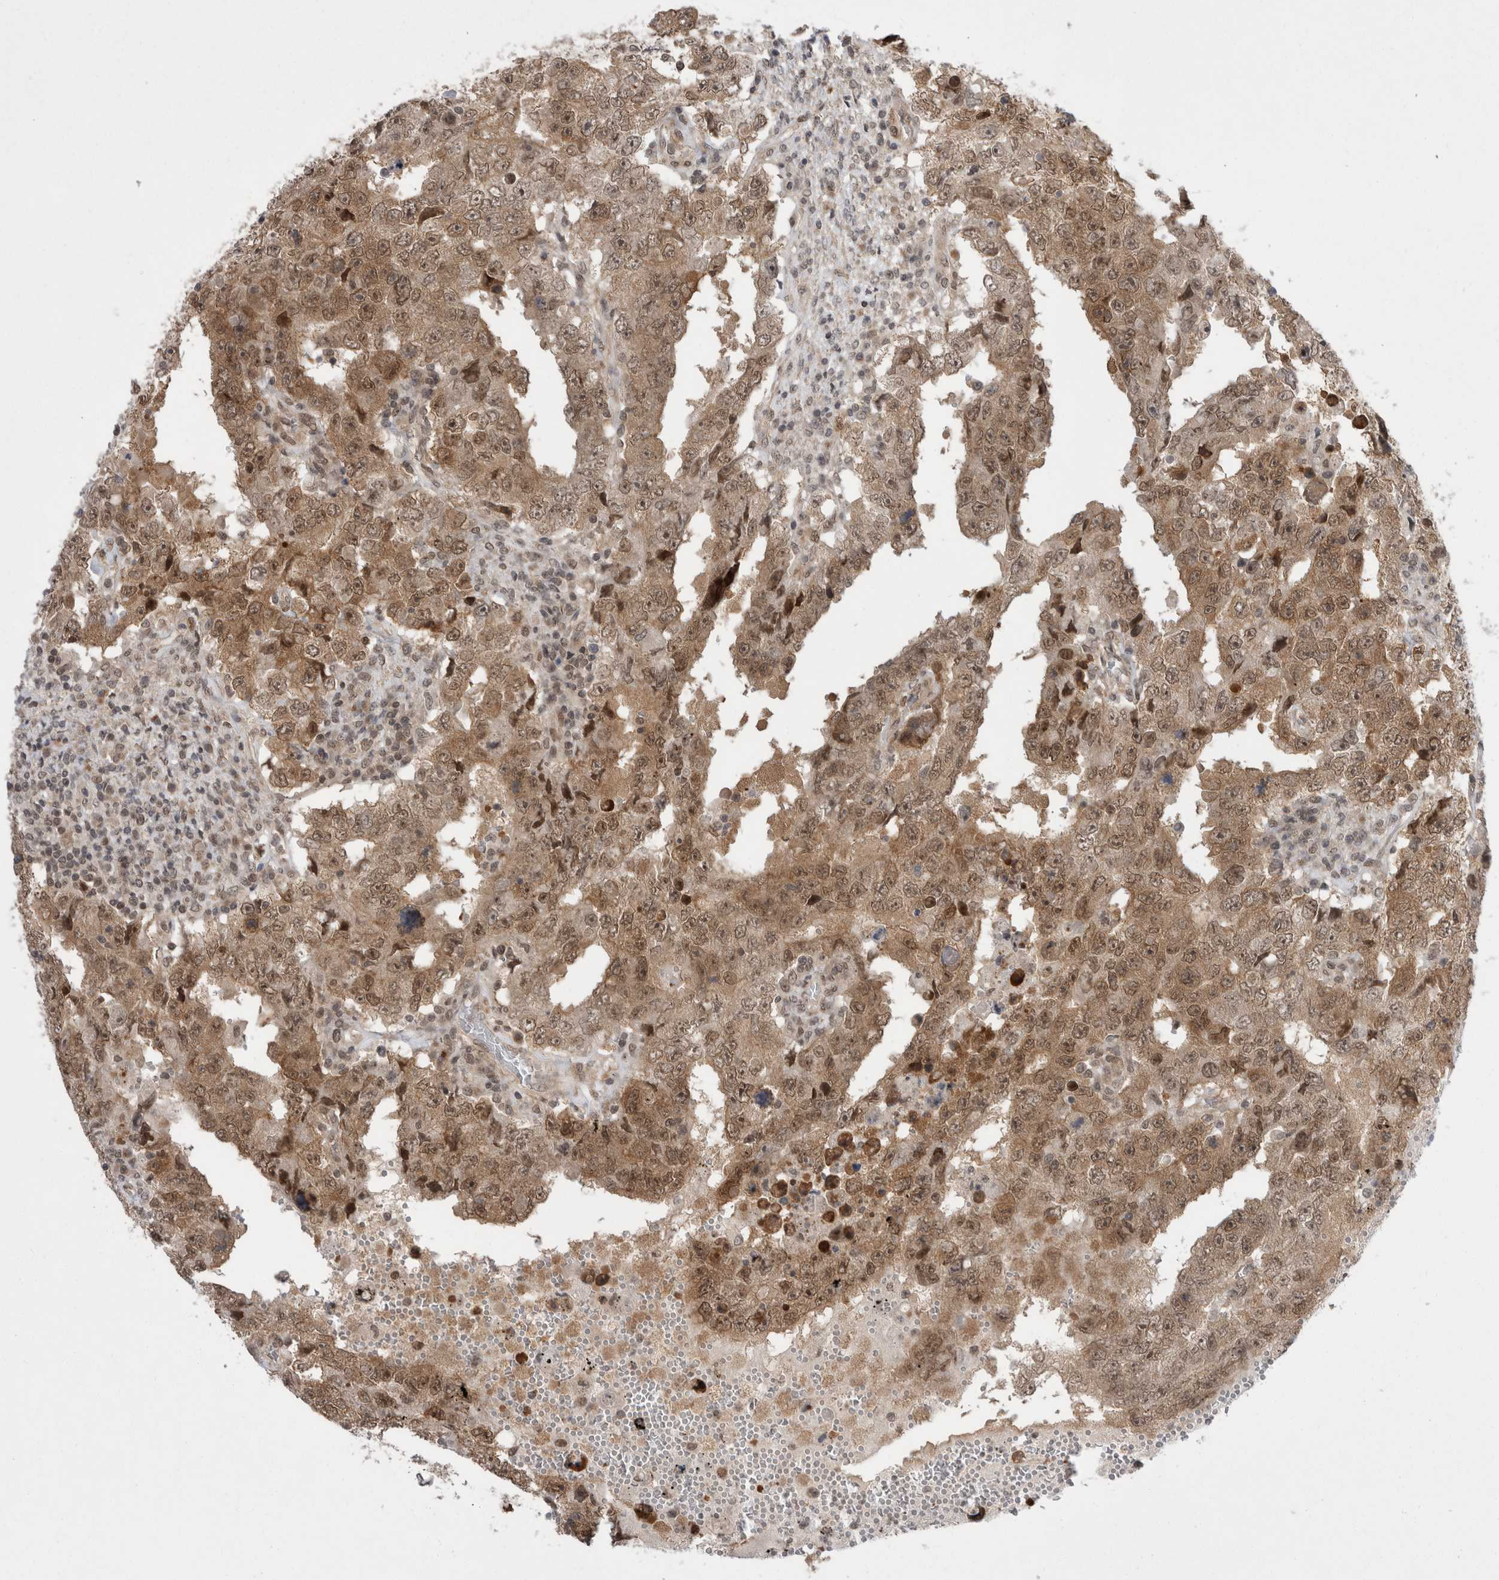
{"staining": {"intensity": "moderate", "quantity": ">75%", "location": "cytoplasmic/membranous,nuclear"}, "tissue": "testis cancer", "cell_type": "Tumor cells", "image_type": "cancer", "snomed": [{"axis": "morphology", "description": "Carcinoma, Embryonal, NOS"}, {"axis": "topography", "description": "Testis"}], "caption": "There is medium levels of moderate cytoplasmic/membranous and nuclear expression in tumor cells of testis cancer (embryonal carcinoma), as demonstrated by immunohistochemical staining (brown color).", "gene": "ZNF341", "patient": {"sex": "male", "age": 26}}